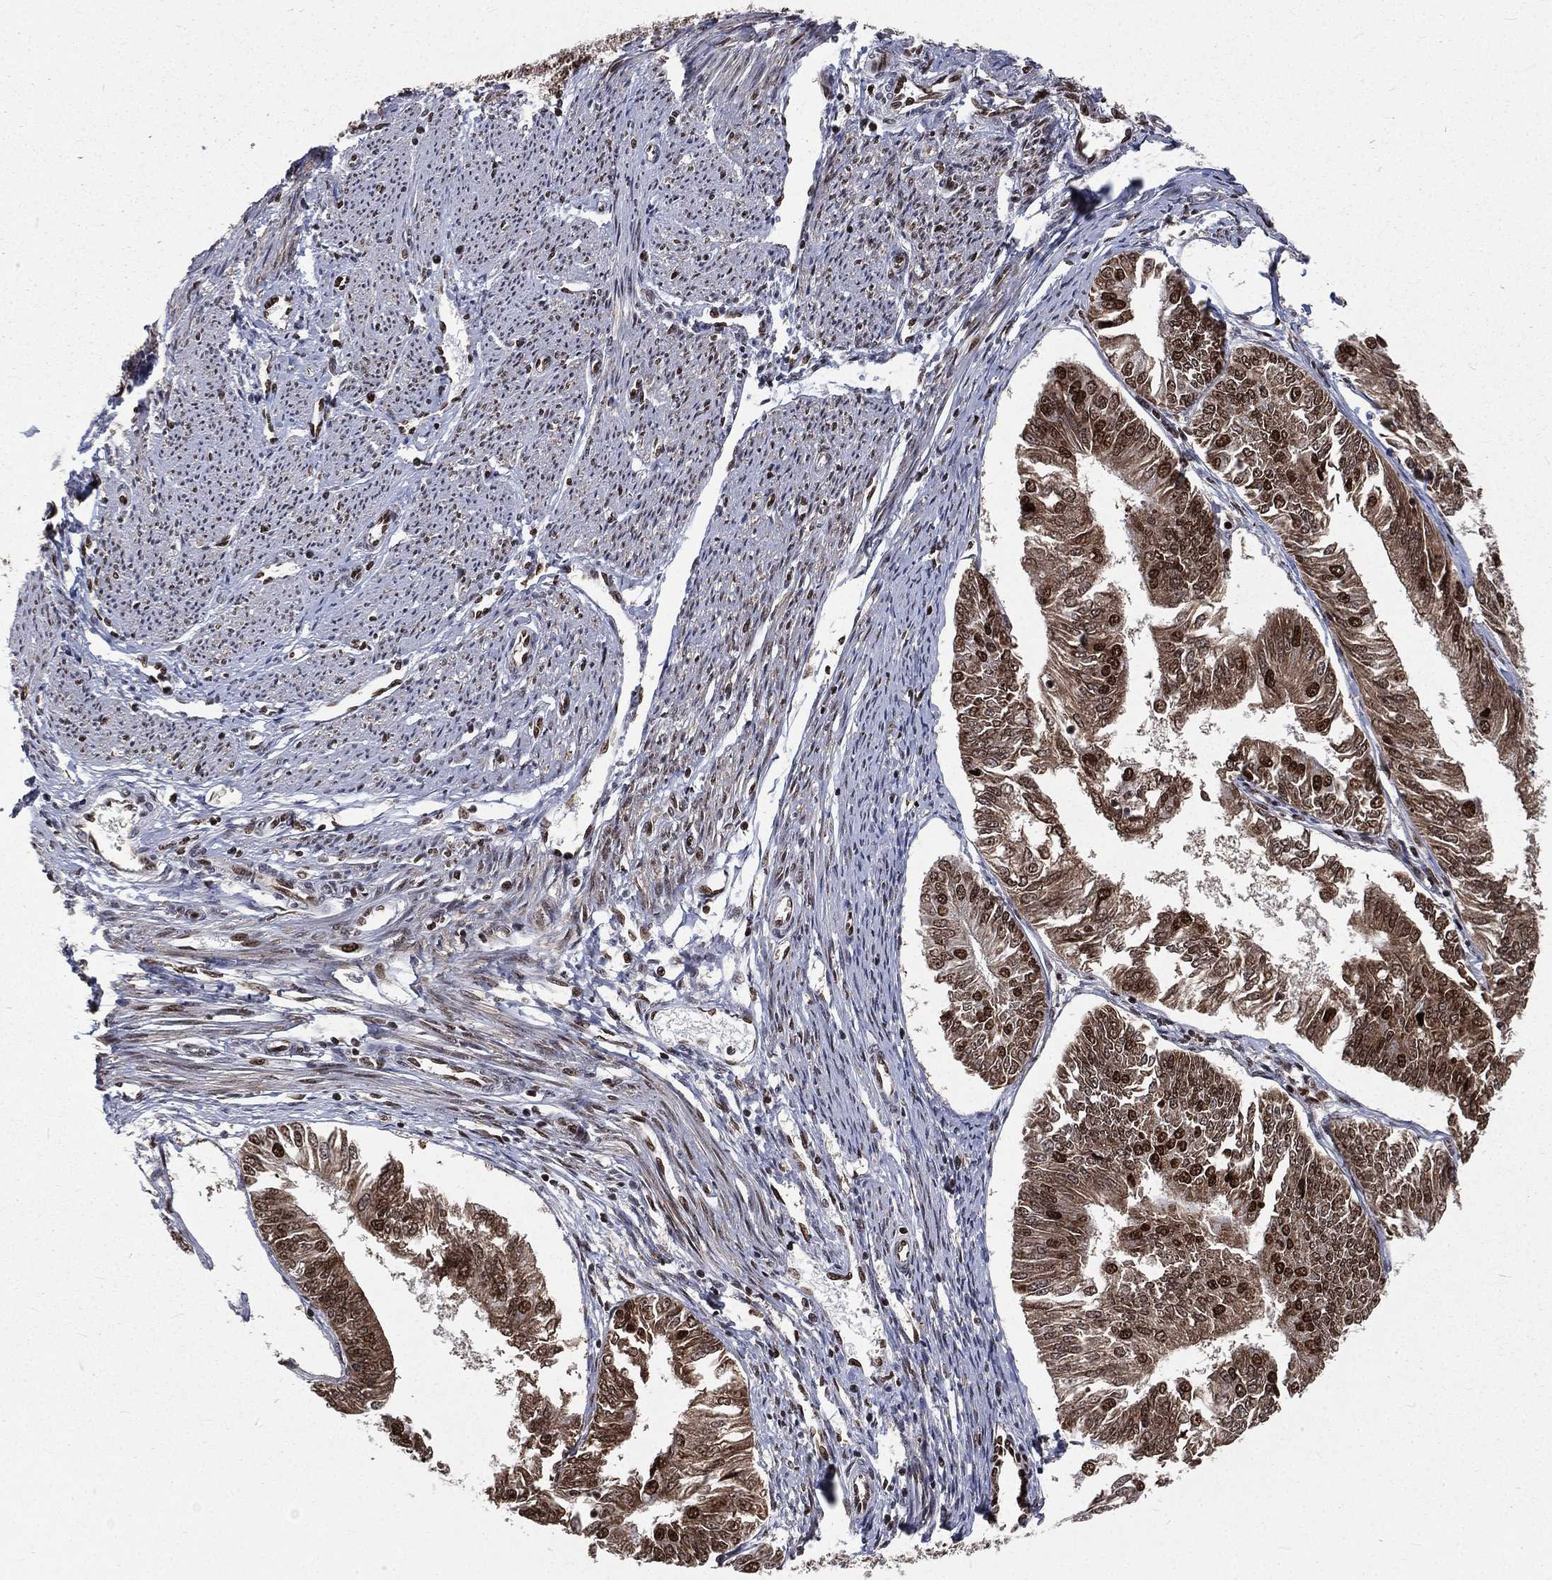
{"staining": {"intensity": "strong", "quantity": "<25%", "location": "nuclear"}, "tissue": "endometrial cancer", "cell_type": "Tumor cells", "image_type": "cancer", "snomed": [{"axis": "morphology", "description": "Adenocarcinoma, NOS"}, {"axis": "topography", "description": "Endometrium"}], "caption": "Endometrial cancer stained with DAB (3,3'-diaminobenzidine) IHC exhibits medium levels of strong nuclear staining in about <25% of tumor cells. (Stains: DAB in brown, nuclei in blue, Microscopy: brightfield microscopy at high magnification).", "gene": "POLB", "patient": {"sex": "female", "age": 58}}